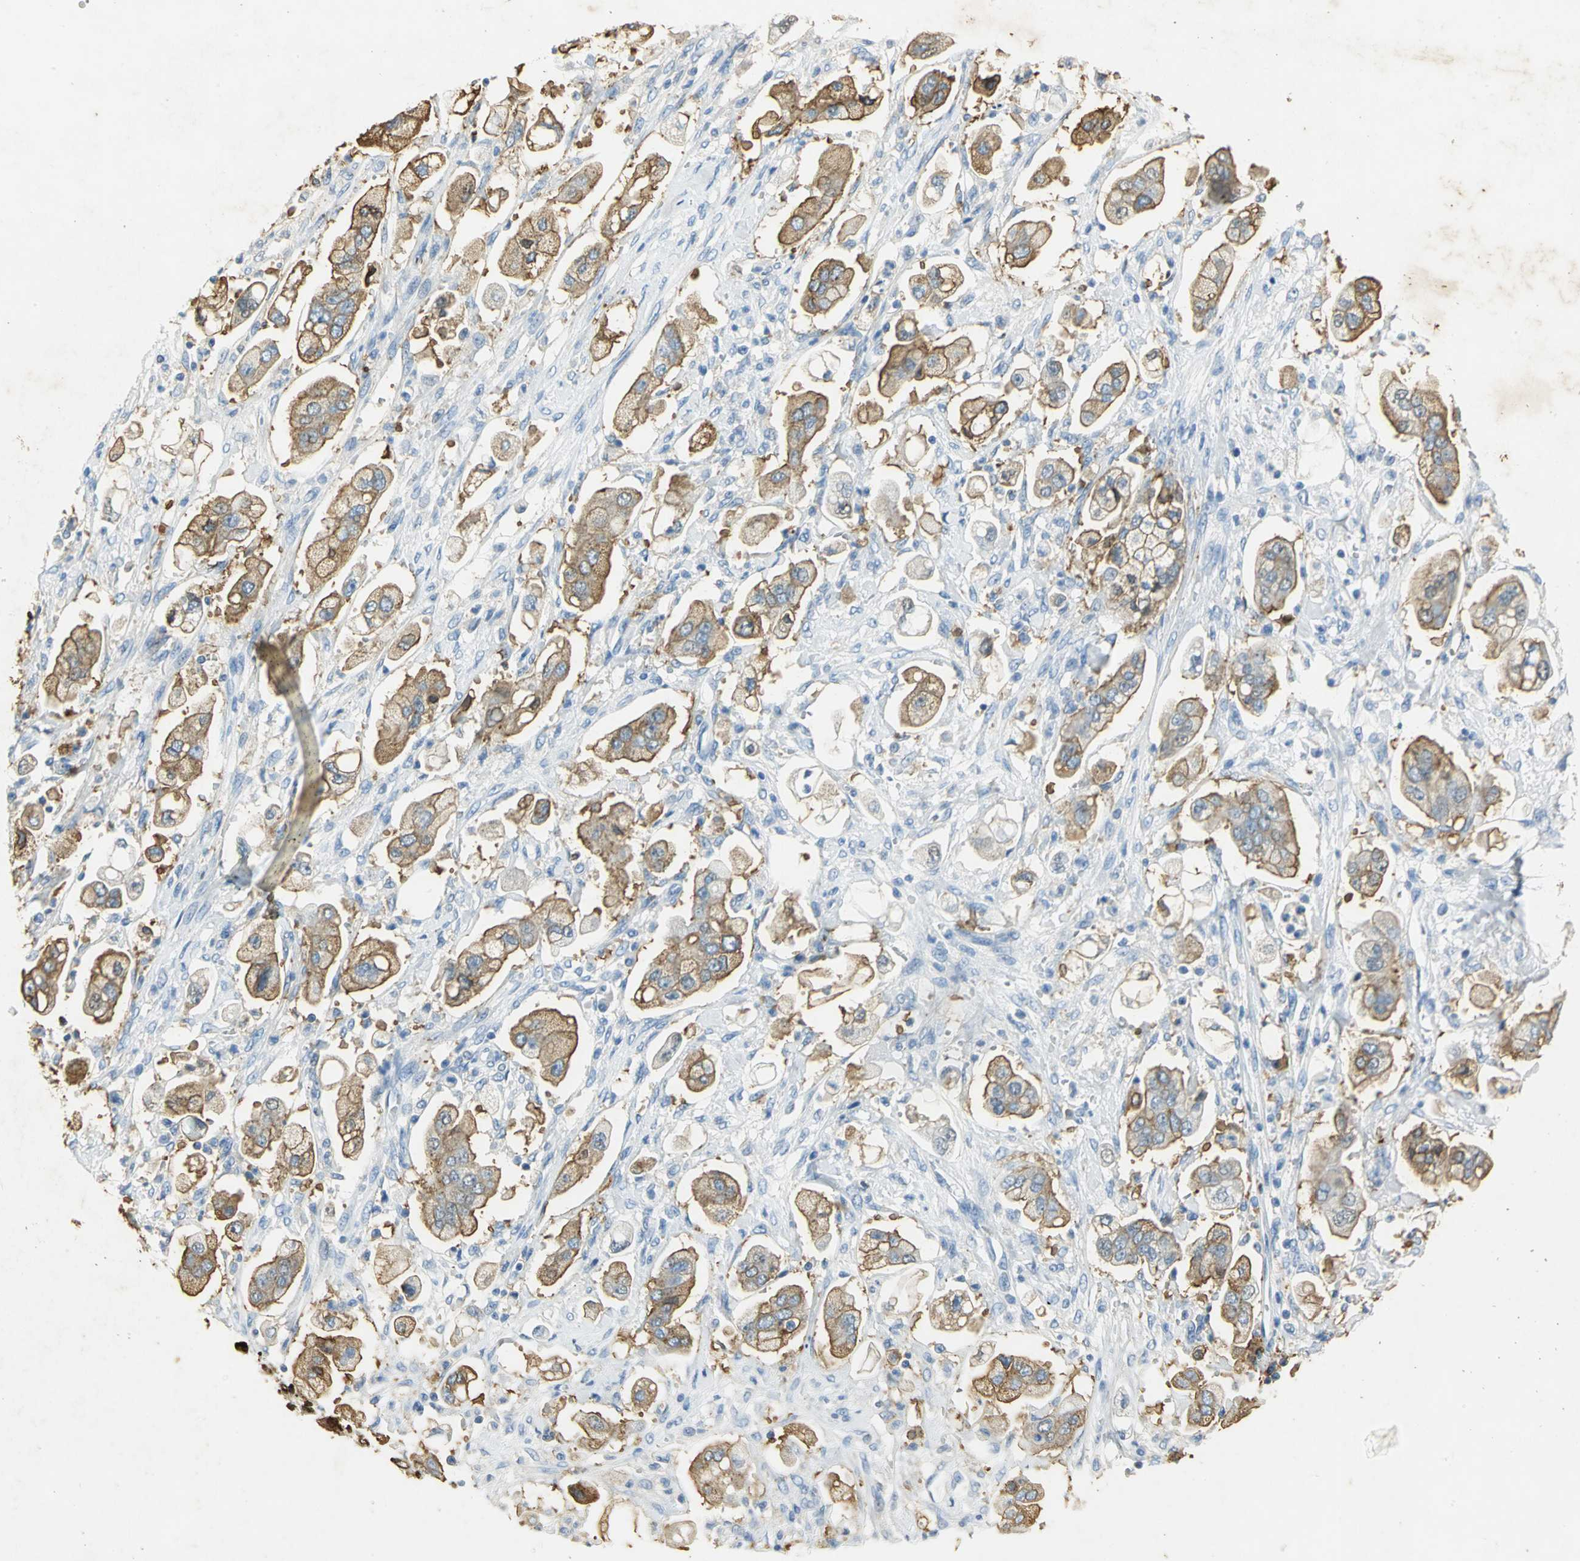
{"staining": {"intensity": "moderate", "quantity": ">75%", "location": "cytoplasmic/membranous"}, "tissue": "stomach cancer", "cell_type": "Tumor cells", "image_type": "cancer", "snomed": [{"axis": "morphology", "description": "Adenocarcinoma, NOS"}, {"axis": "topography", "description": "Stomach"}], "caption": "A brown stain labels moderate cytoplasmic/membranous staining of a protein in human stomach cancer (adenocarcinoma) tumor cells.", "gene": "ANXA4", "patient": {"sex": "male", "age": 62}}